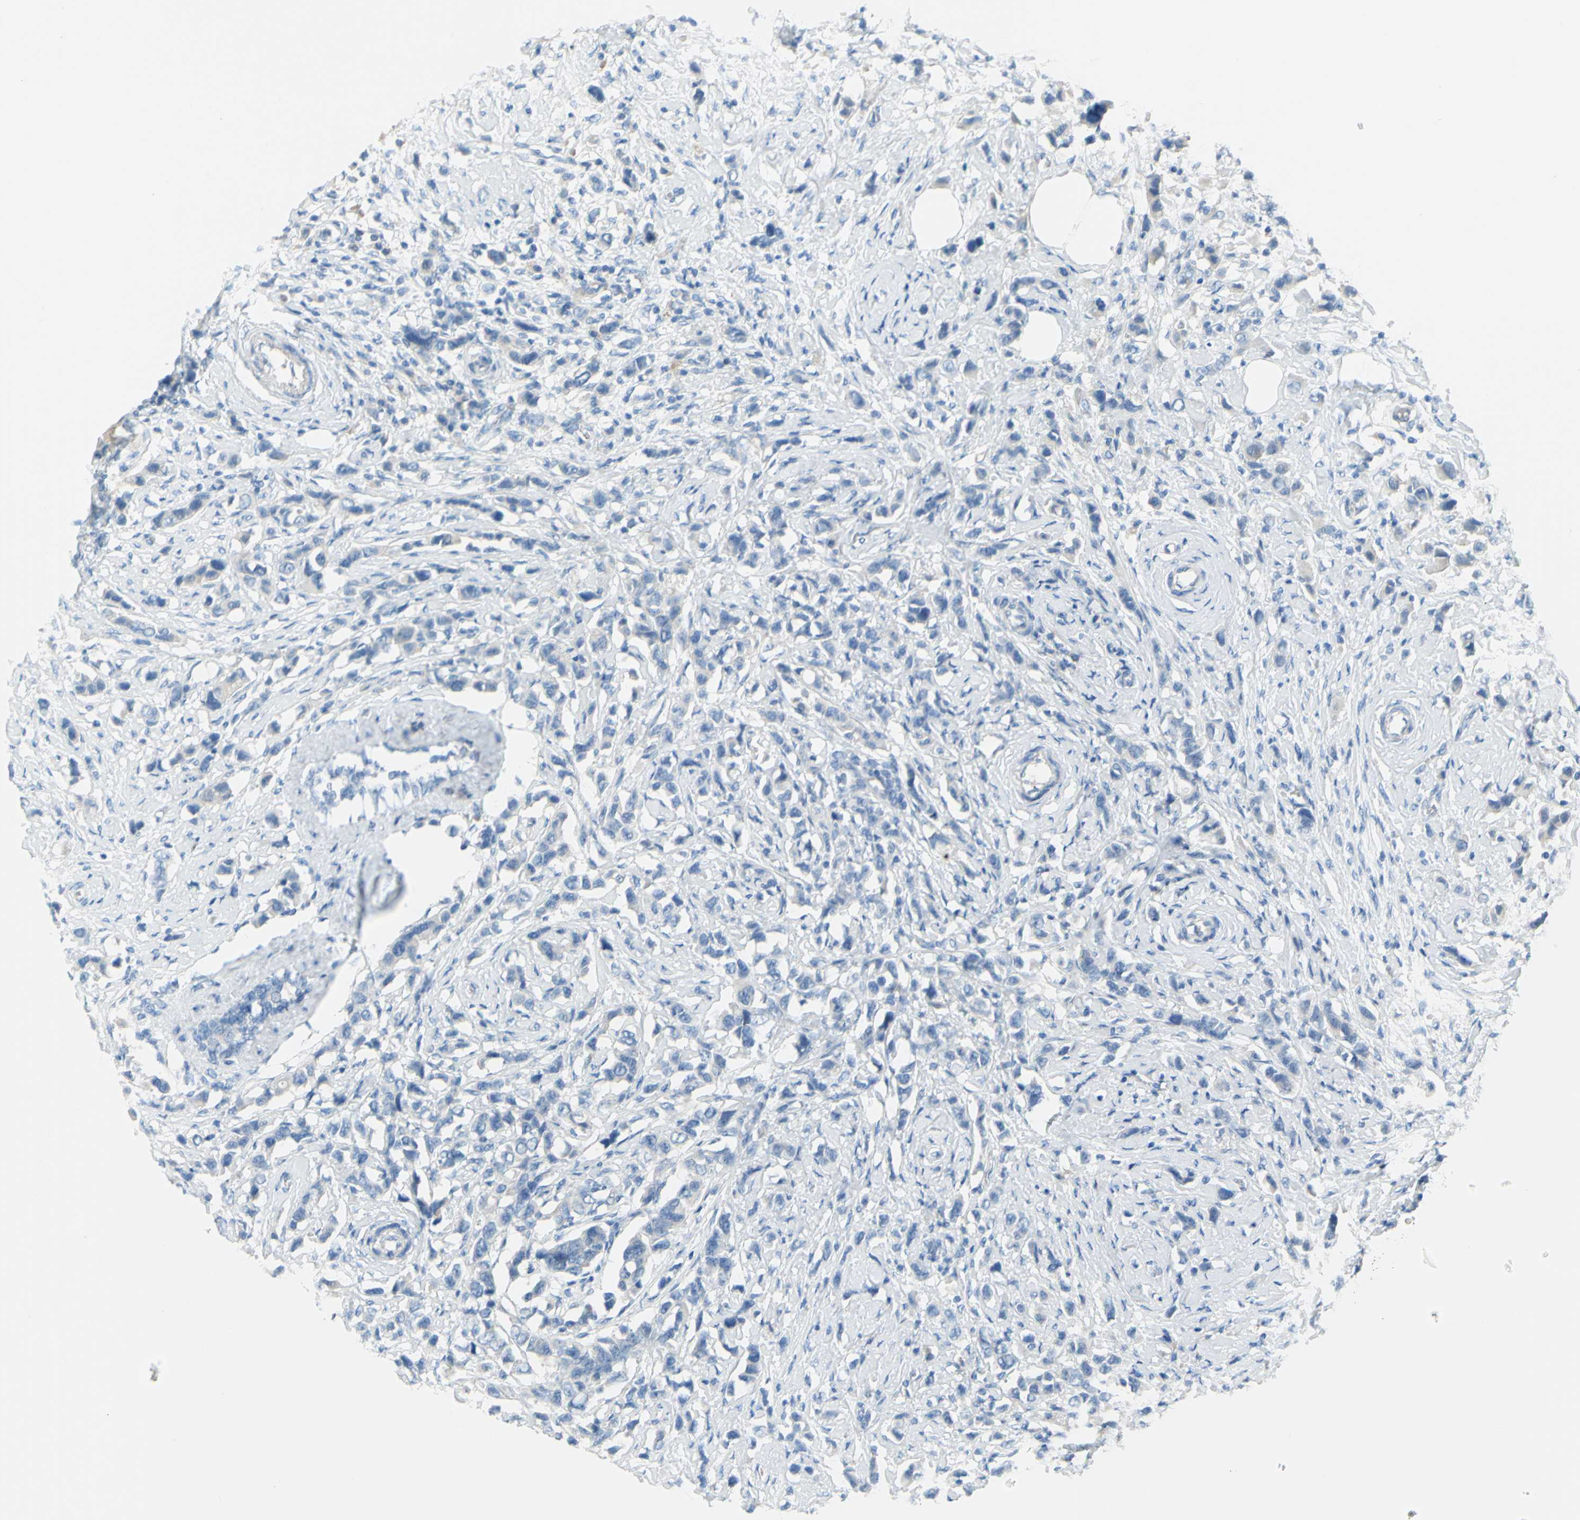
{"staining": {"intensity": "negative", "quantity": "none", "location": "none"}, "tissue": "breast cancer", "cell_type": "Tumor cells", "image_type": "cancer", "snomed": [{"axis": "morphology", "description": "Normal tissue, NOS"}, {"axis": "morphology", "description": "Duct carcinoma"}, {"axis": "topography", "description": "Breast"}], "caption": "DAB immunohistochemical staining of human breast cancer (invasive ductal carcinoma) displays no significant staining in tumor cells. (DAB immunohistochemistry (IHC) with hematoxylin counter stain).", "gene": "DCT", "patient": {"sex": "female", "age": 50}}